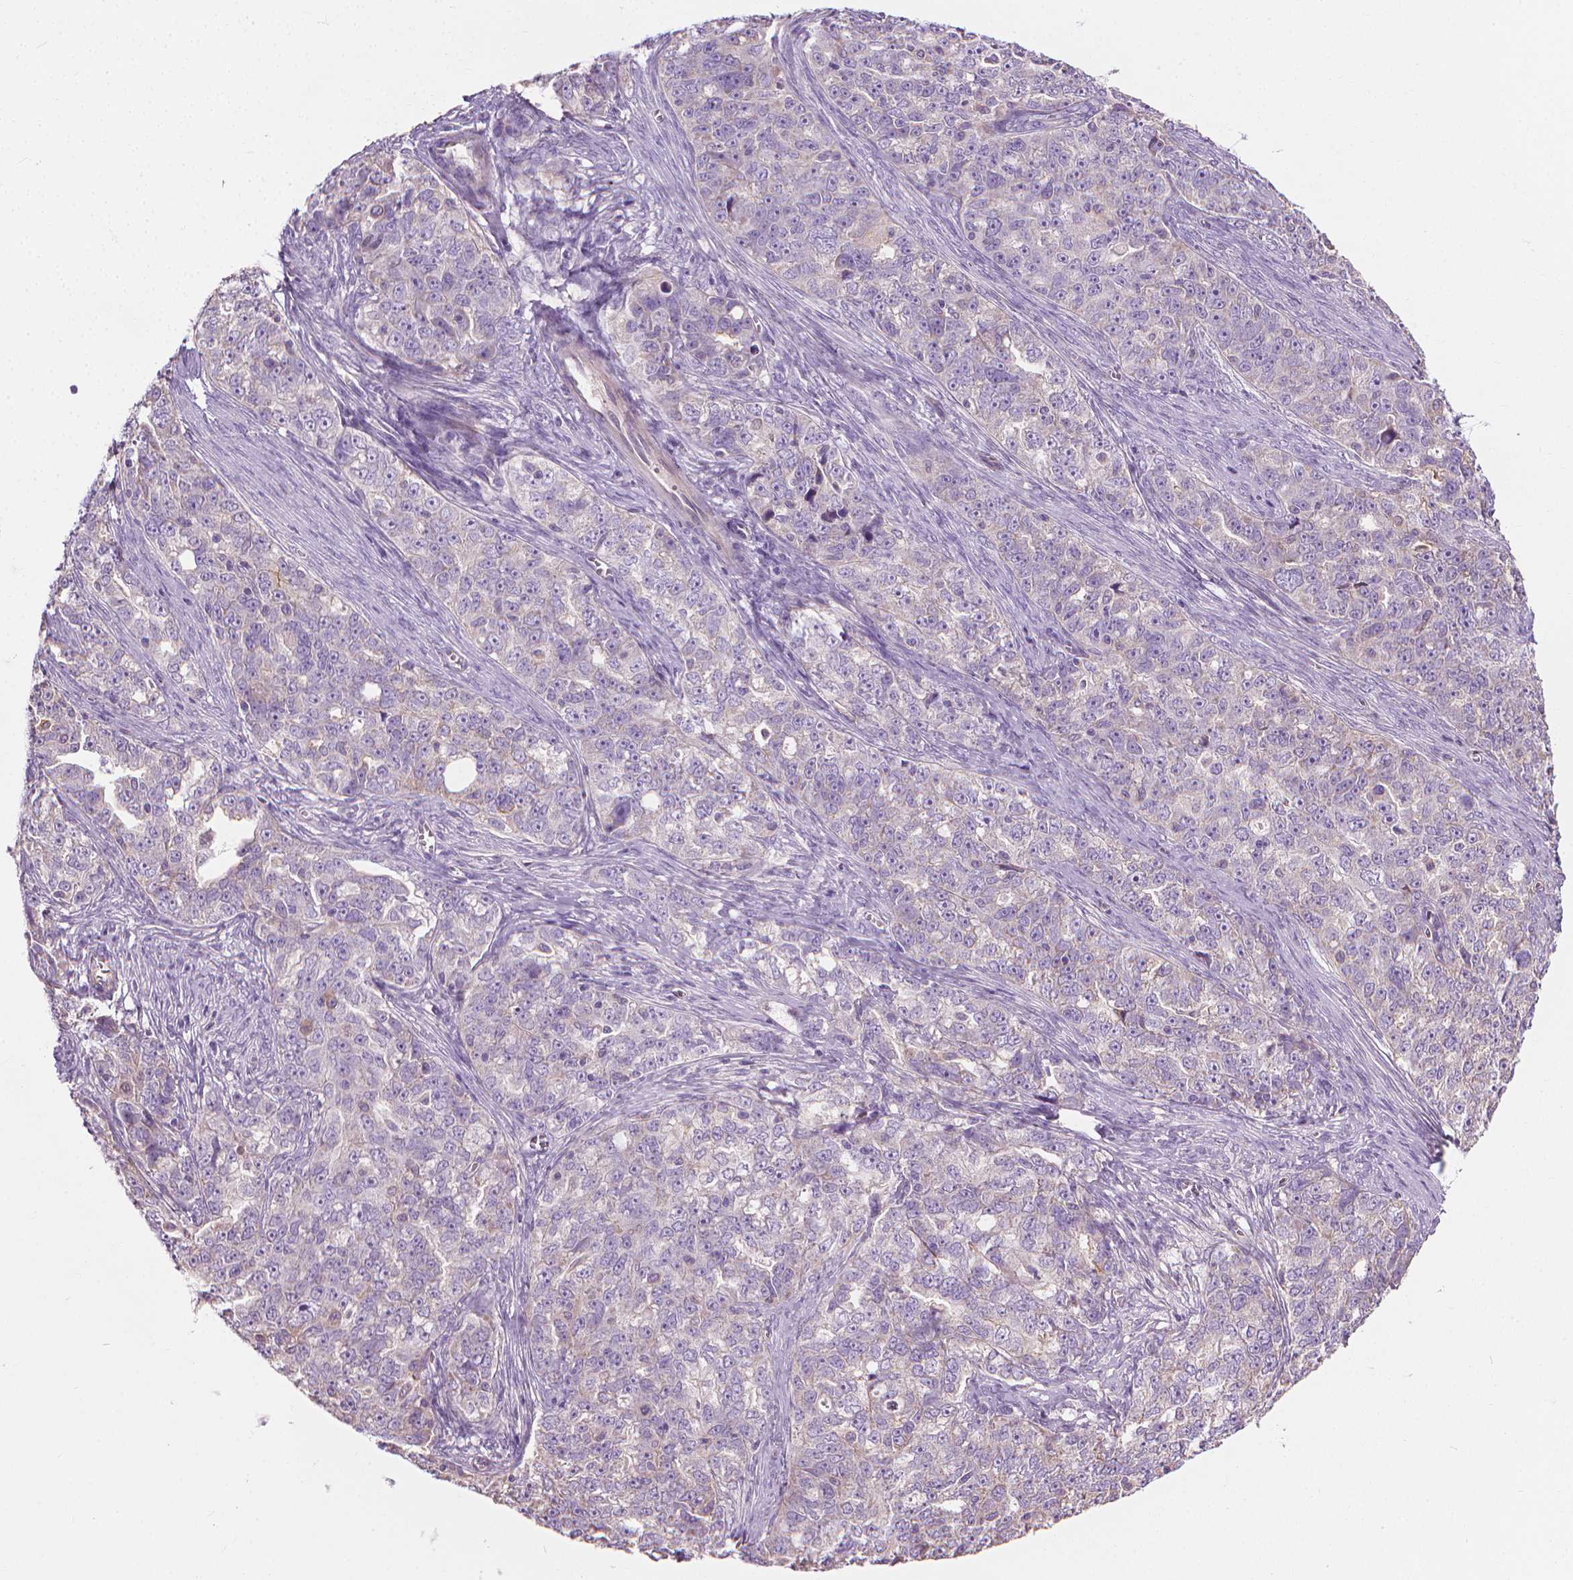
{"staining": {"intensity": "negative", "quantity": "none", "location": "none"}, "tissue": "ovarian cancer", "cell_type": "Tumor cells", "image_type": "cancer", "snomed": [{"axis": "morphology", "description": "Cystadenocarcinoma, serous, NOS"}, {"axis": "topography", "description": "Ovary"}], "caption": "Serous cystadenocarcinoma (ovarian) was stained to show a protein in brown. There is no significant staining in tumor cells. (Brightfield microscopy of DAB immunohistochemistry (IHC) at high magnification).", "gene": "RIIAD1", "patient": {"sex": "female", "age": 51}}